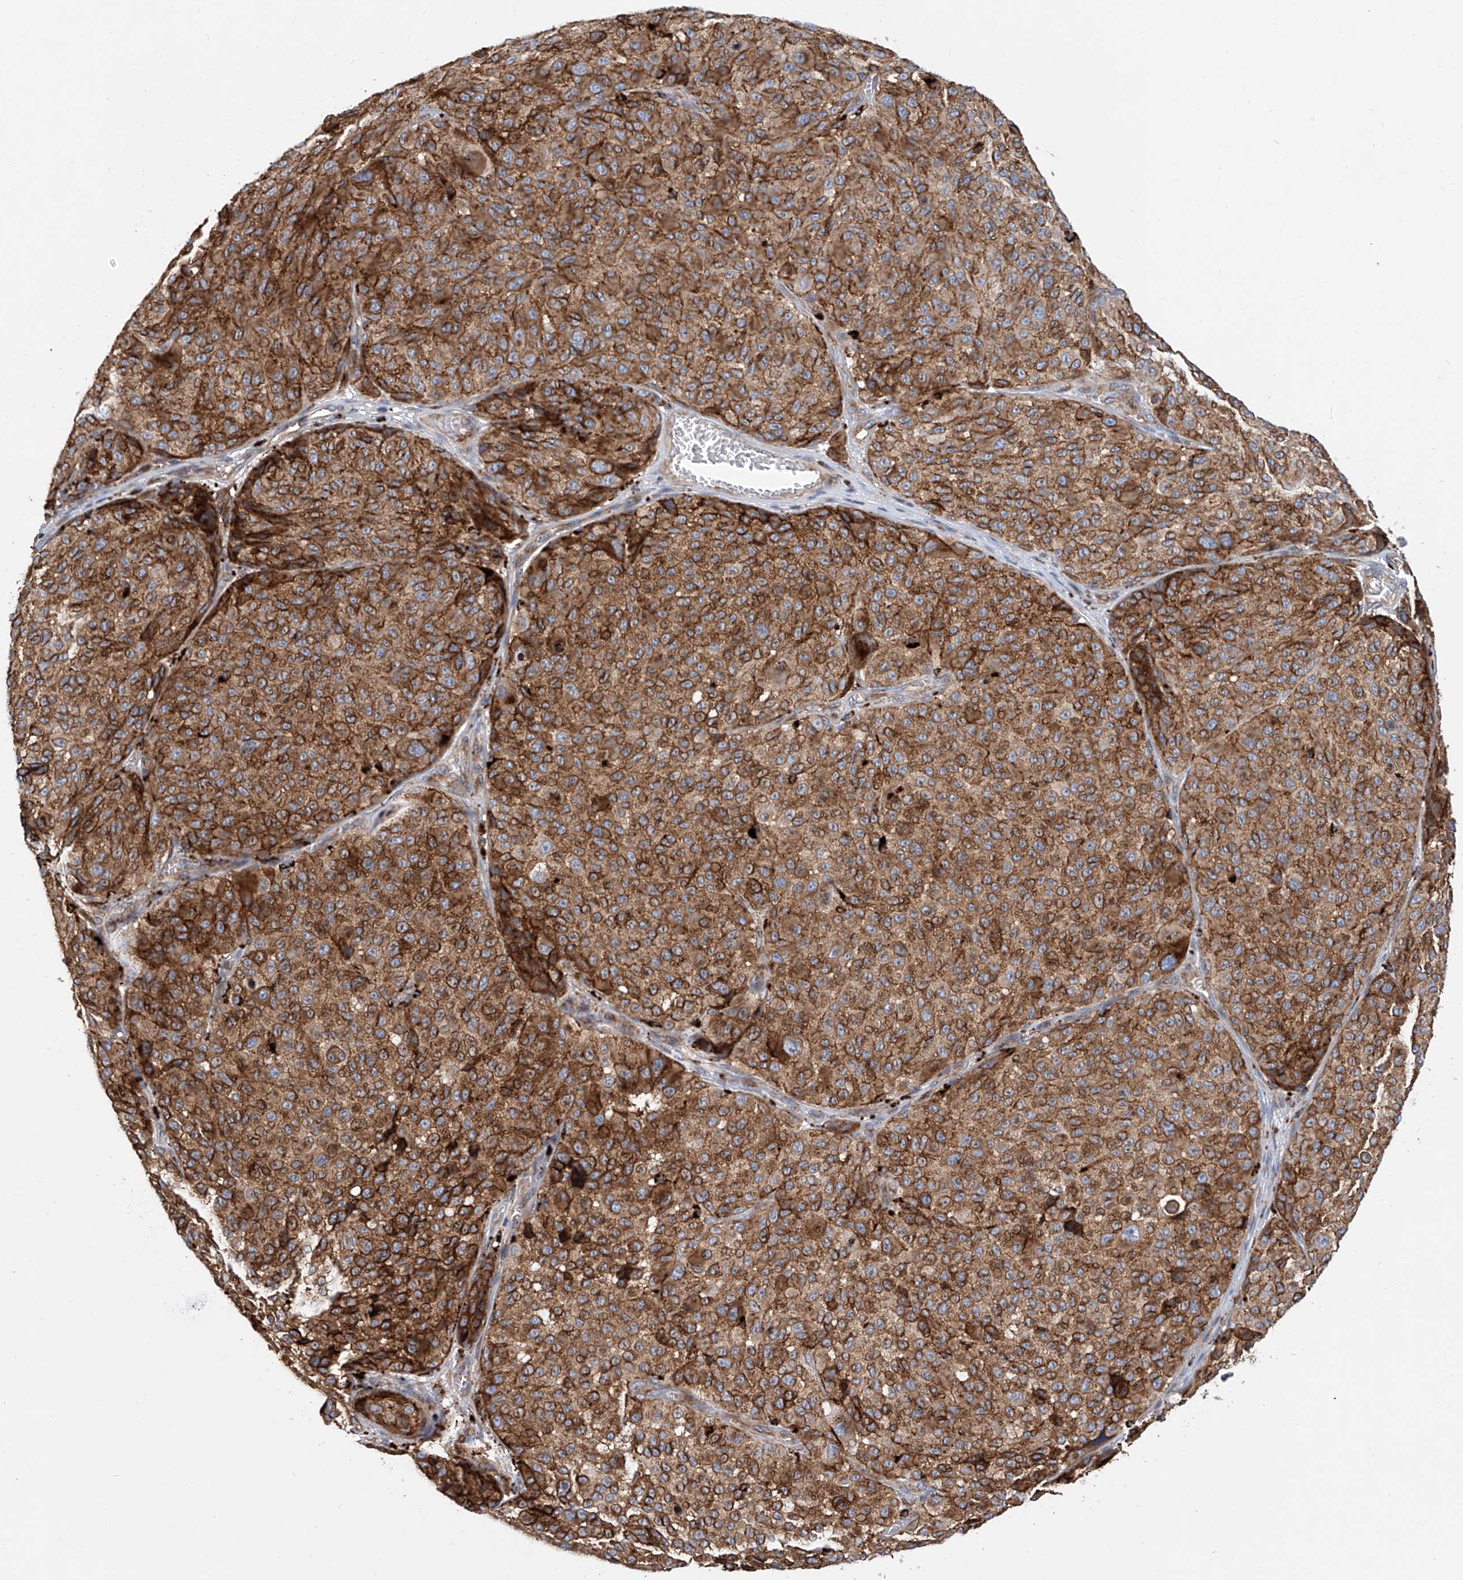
{"staining": {"intensity": "strong", "quantity": ">75%", "location": "cytoplasmic/membranous"}, "tissue": "melanoma", "cell_type": "Tumor cells", "image_type": "cancer", "snomed": [{"axis": "morphology", "description": "Malignant melanoma, NOS"}, {"axis": "topography", "description": "Skin"}], "caption": "Brown immunohistochemical staining in melanoma exhibits strong cytoplasmic/membranous expression in about >75% of tumor cells.", "gene": "HGSNAT", "patient": {"sex": "male", "age": 83}}